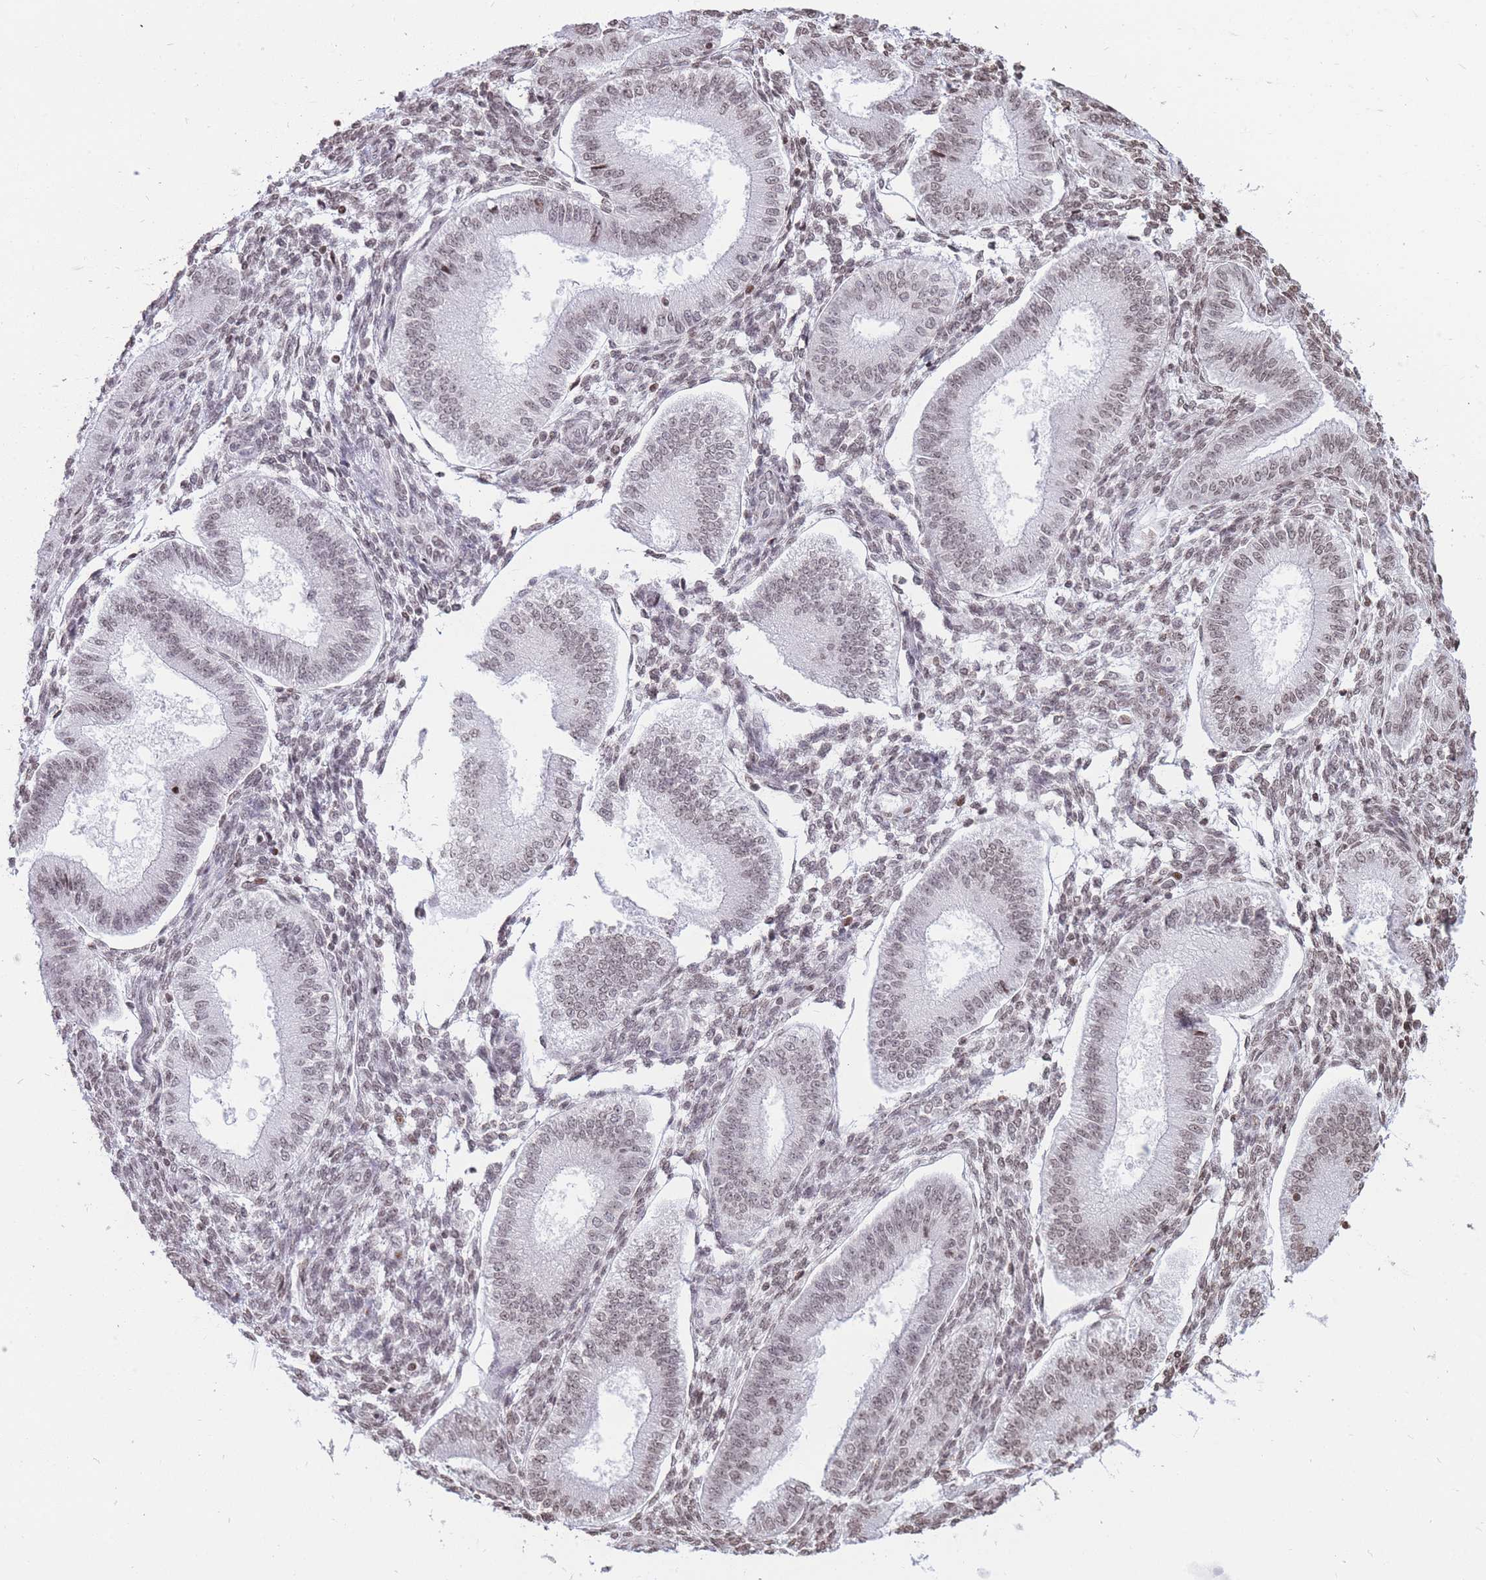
{"staining": {"intensity": "weak", "quantity": "<25%", "location": "nuclear"}, "tissue": "endometrium", "cell_type": "Cells in endometrial stroma", "image_type": "normal", "snomed": [{"axis": "morphology", "description": "Normal tissue, NOS"}, {"axis": "topography", "description": "Endometrium"}], "caption": "Protein analysis of benign endometrium demonstrates no significant expression in cells in endometrial stroma. (DAB (3,3'-diaminobenzidine) immunohistochemistry (IHC), high magnification).", "gene": "SHISAL1", "patient": {"sex": "female", "age": 39}}